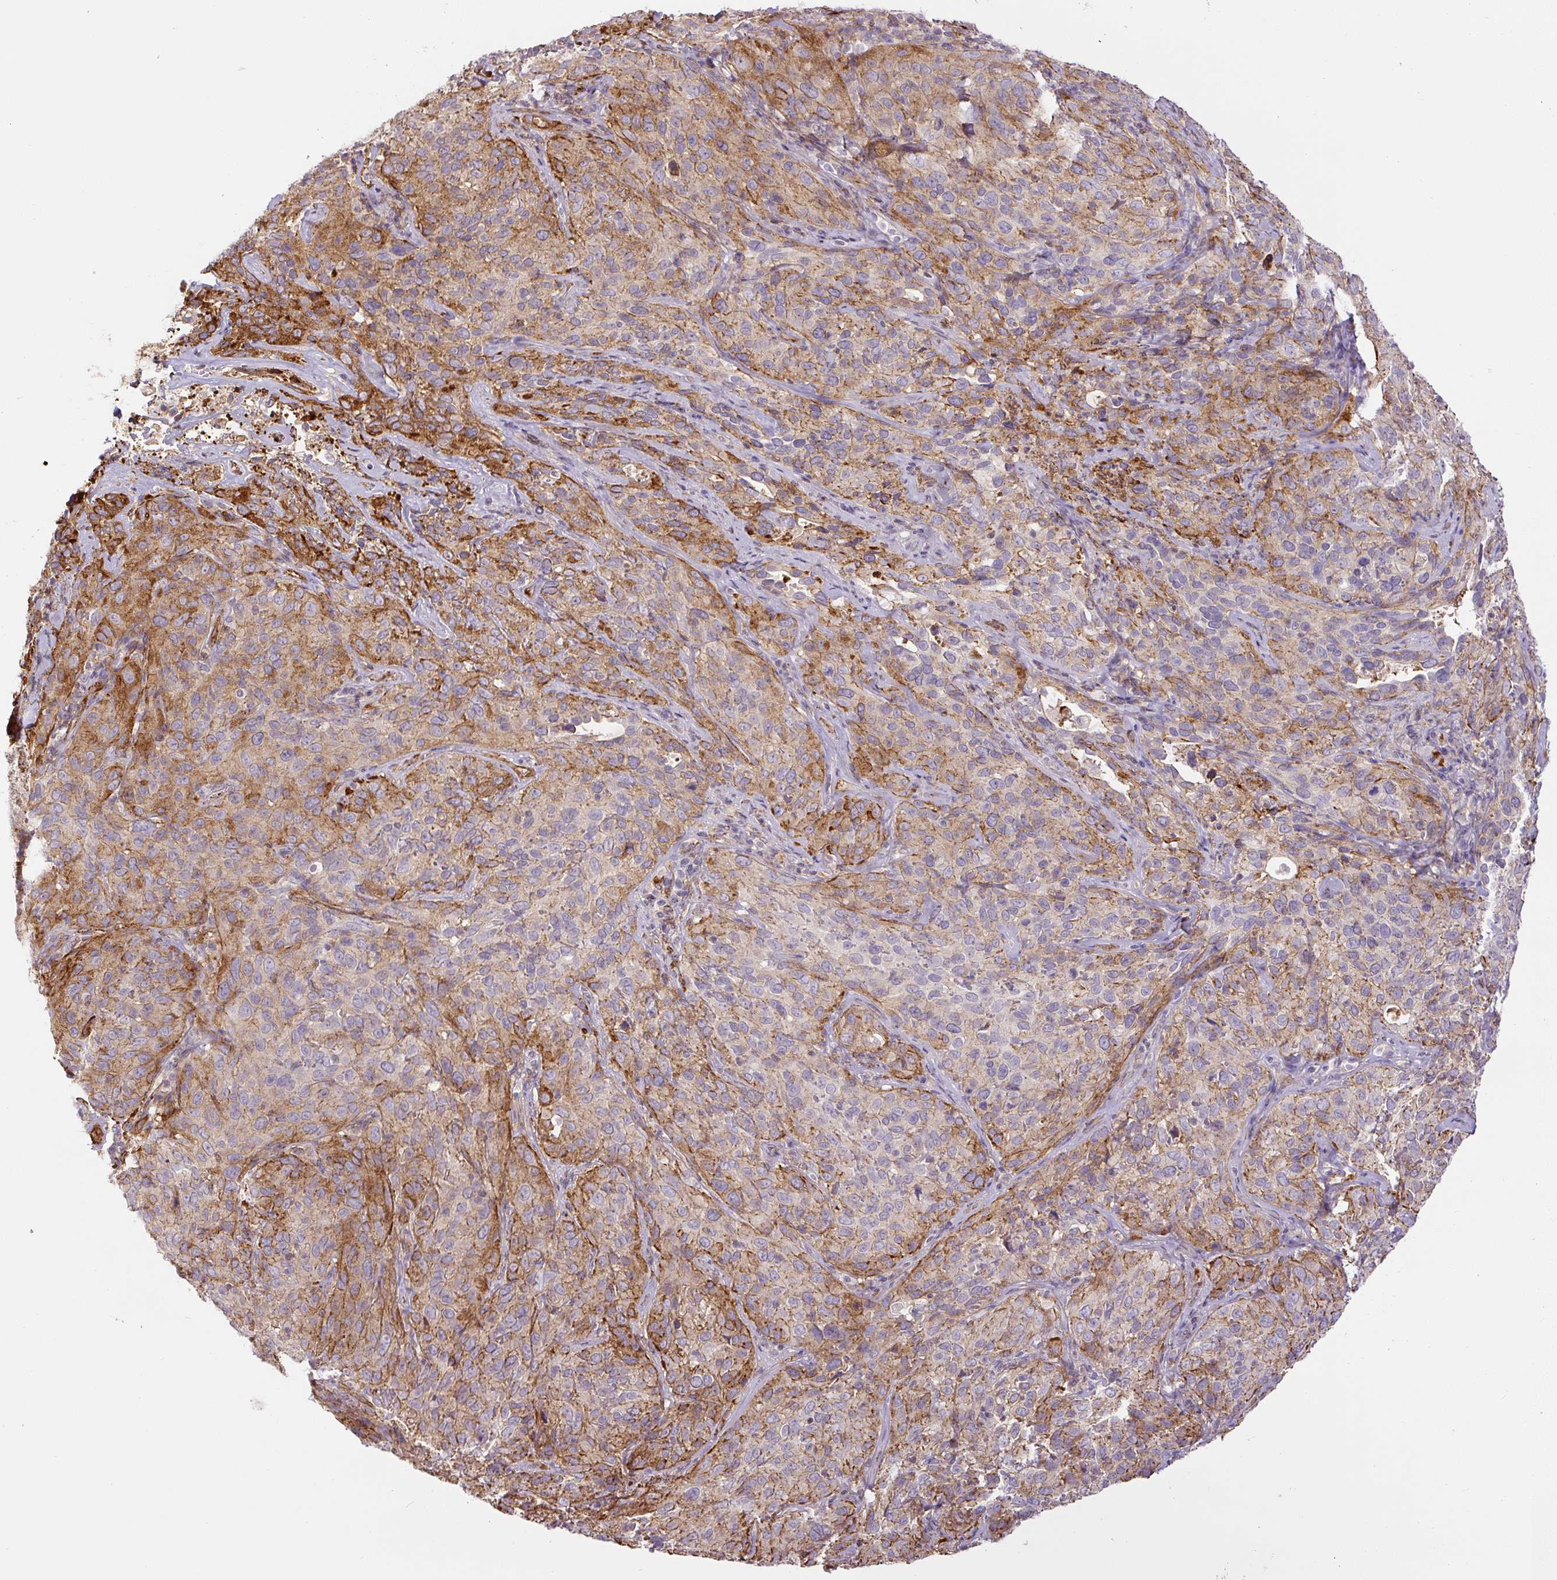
{"staining": {"intensity": "moderate", "quantity": "25%-75%", "location": "cytoplasmic/membranous"}, "tissue": "cervical cancer", "cell_type": "Tumor cells", "image_type": "cancer", "snomed": [{"axis": "morphology", "description": "Squamous cell carcinoma, NOS"}, {"axis": "topography", "description": "Cervix"}], "caption": "IHC image of human cervical cancer (squamous cell carcinoma) stained for a protein (brown), which reveals medium levels of moderate cytoplasmic/membranous positivity in approximately 25%-75% of tumor cells.", "gene": "MYL12A", "patient": {"sex": "female", "age": 51}}